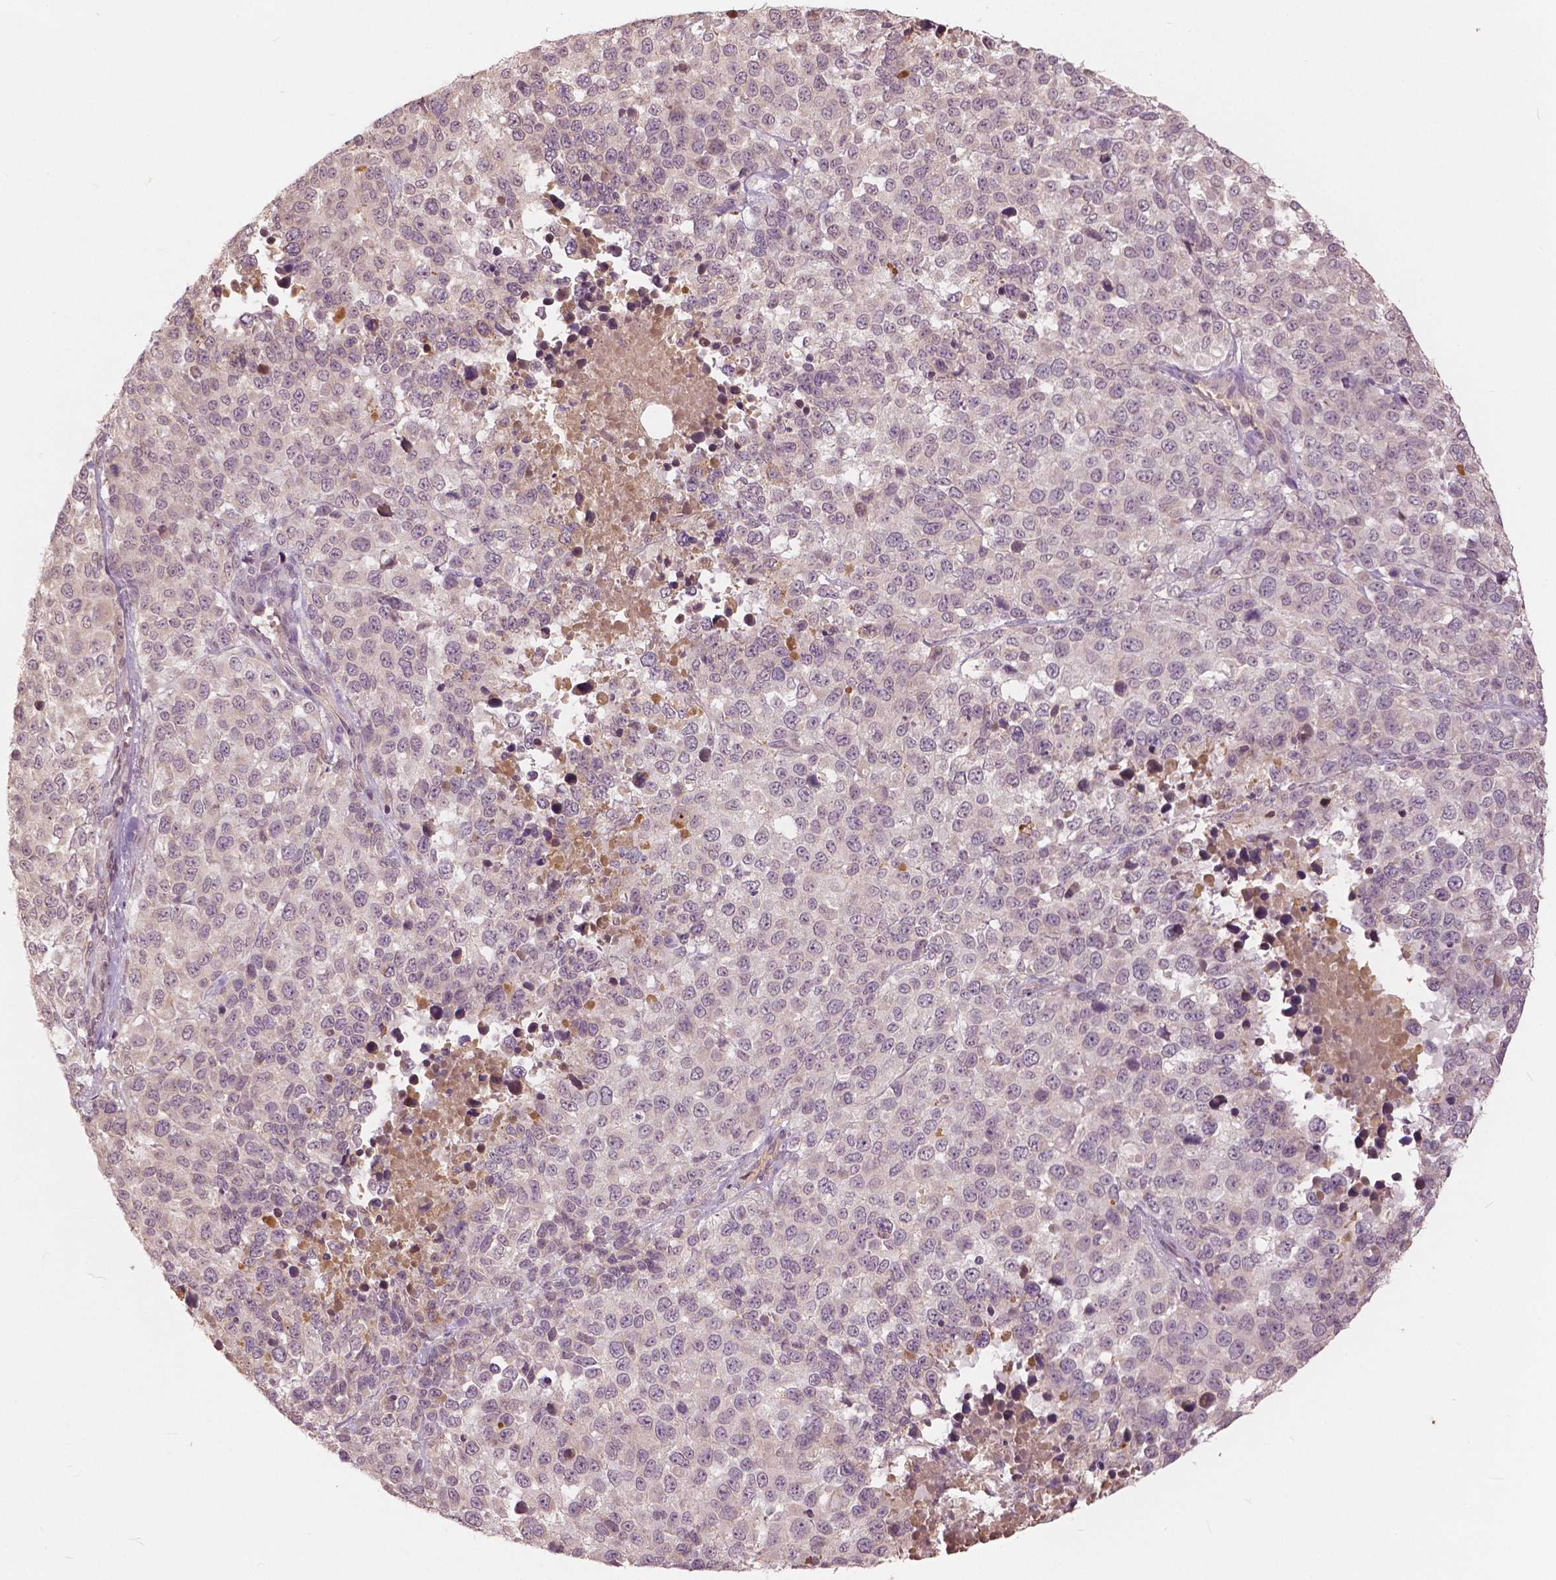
{"staining": {"intensity": "weak", "quantity": "<25%", "location": "nuclear"}, "tissue": "melanoma", "cell_type": "Tumor cells", "image_type": "cancer", "snomed": [{"axis": "morphology", "description": "Malignant melanoma, Metastatic site"}, {"axis": "topography", "description": "Skin"}], "caption": "DAB (3,3'-diaminobenzidine) immunohistochemical staining of malignant melanoma (metastatic site) reveals no significant expression in tumor cells.", "gene": "ANGPTL4", "patient": {"sex": "male", "age": 84}}